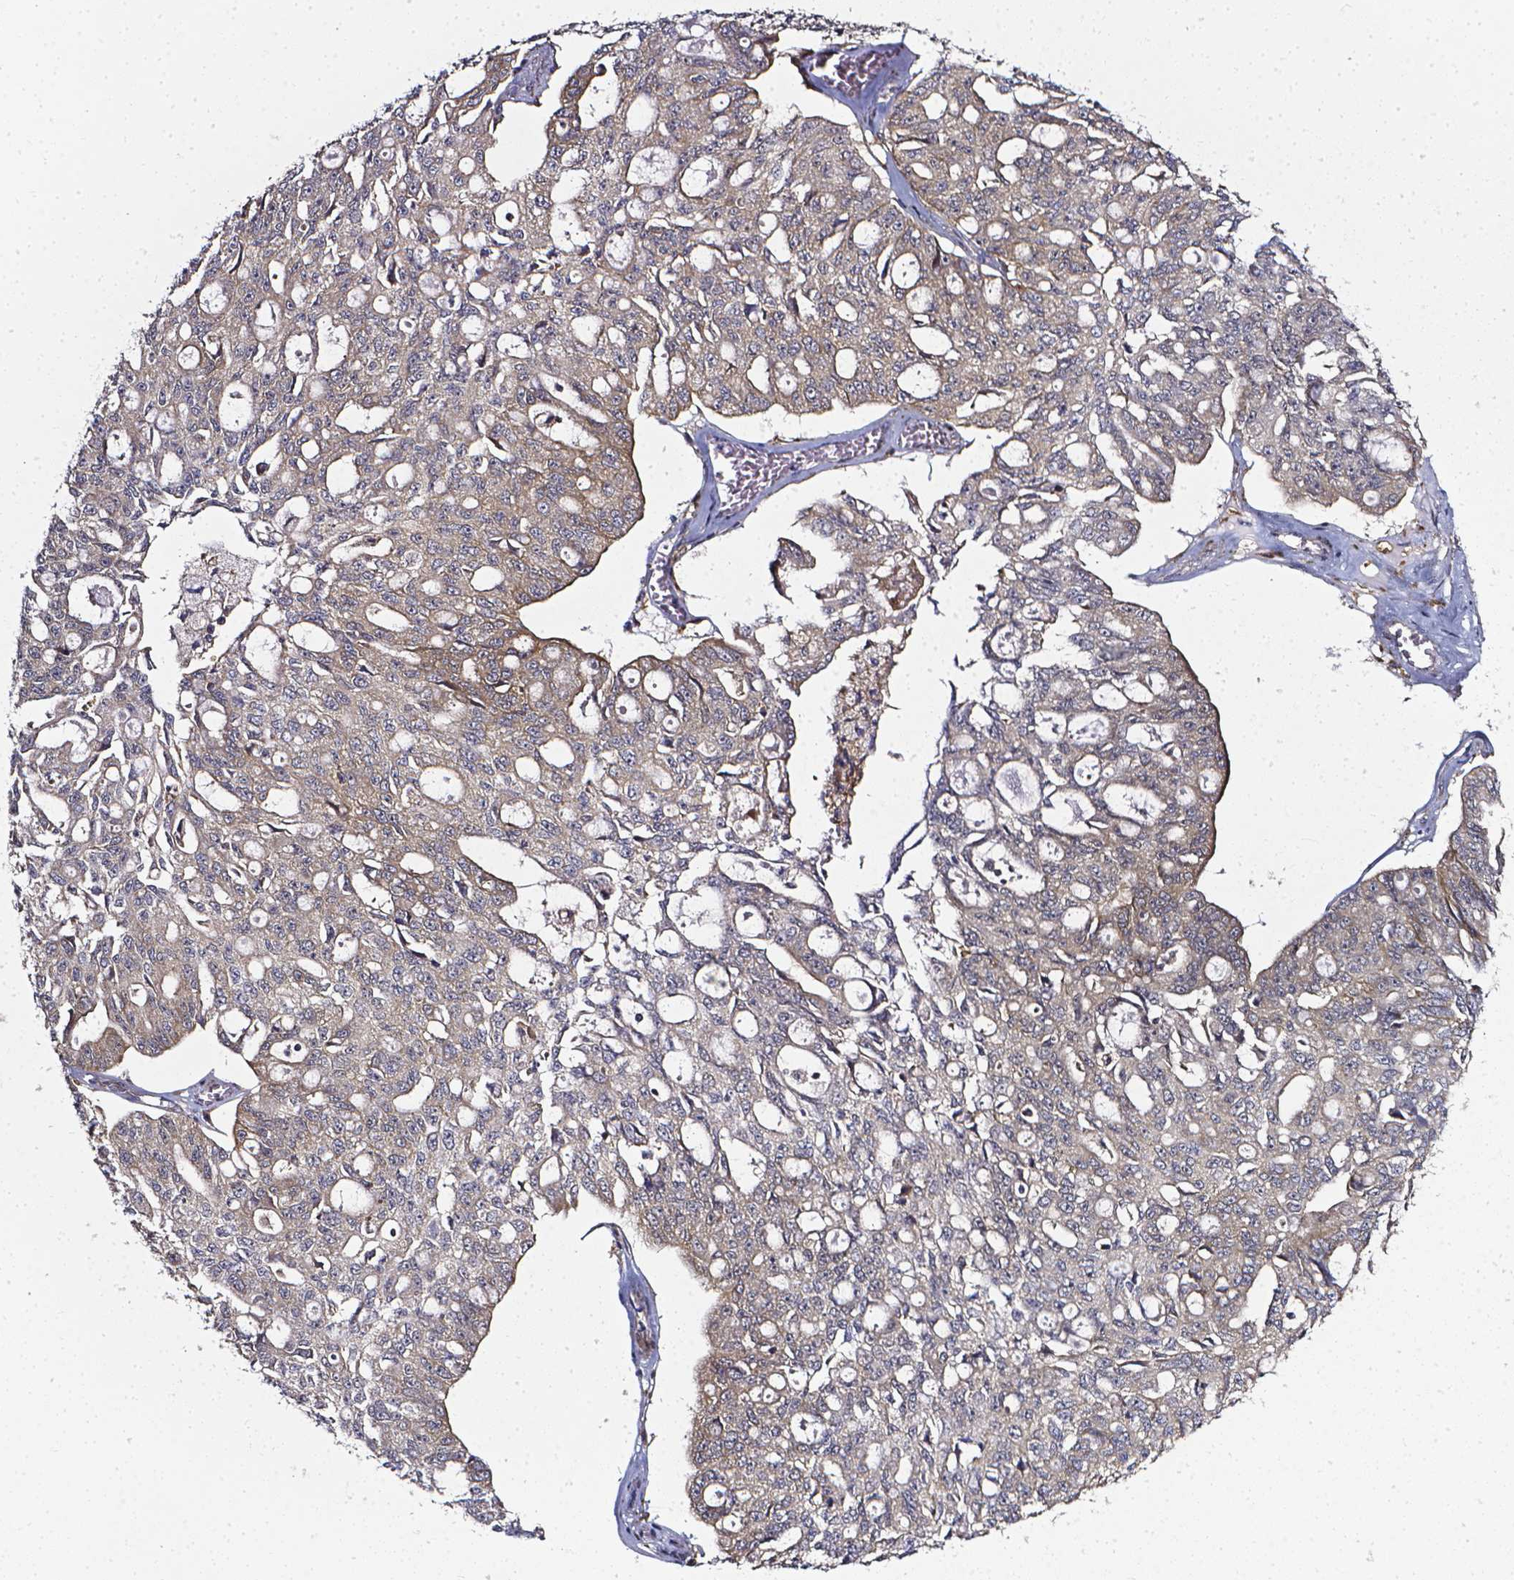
{"staining": {"intensity": "weak", "quantity": ">75%", "location": "cytoplasmic/membranous"}, "tissue": "ovarian cancer", "cell_type": "Tumor cells", "image_type": "cancer", "snomed": [{"axis": "morphology", "description": "Carcinoma, endometroid"}, {"axis": "topography", "description": "Ovary"}], "caption": "Endometroid carcinoma (ovarian) was stained to show a protein in brown. There is low levels of weak cytoplasmic/membranous expression in approximately >75% of tumor cells.", "gene": "PRAG1", "patient": {"sex": "female", "age": 65}}